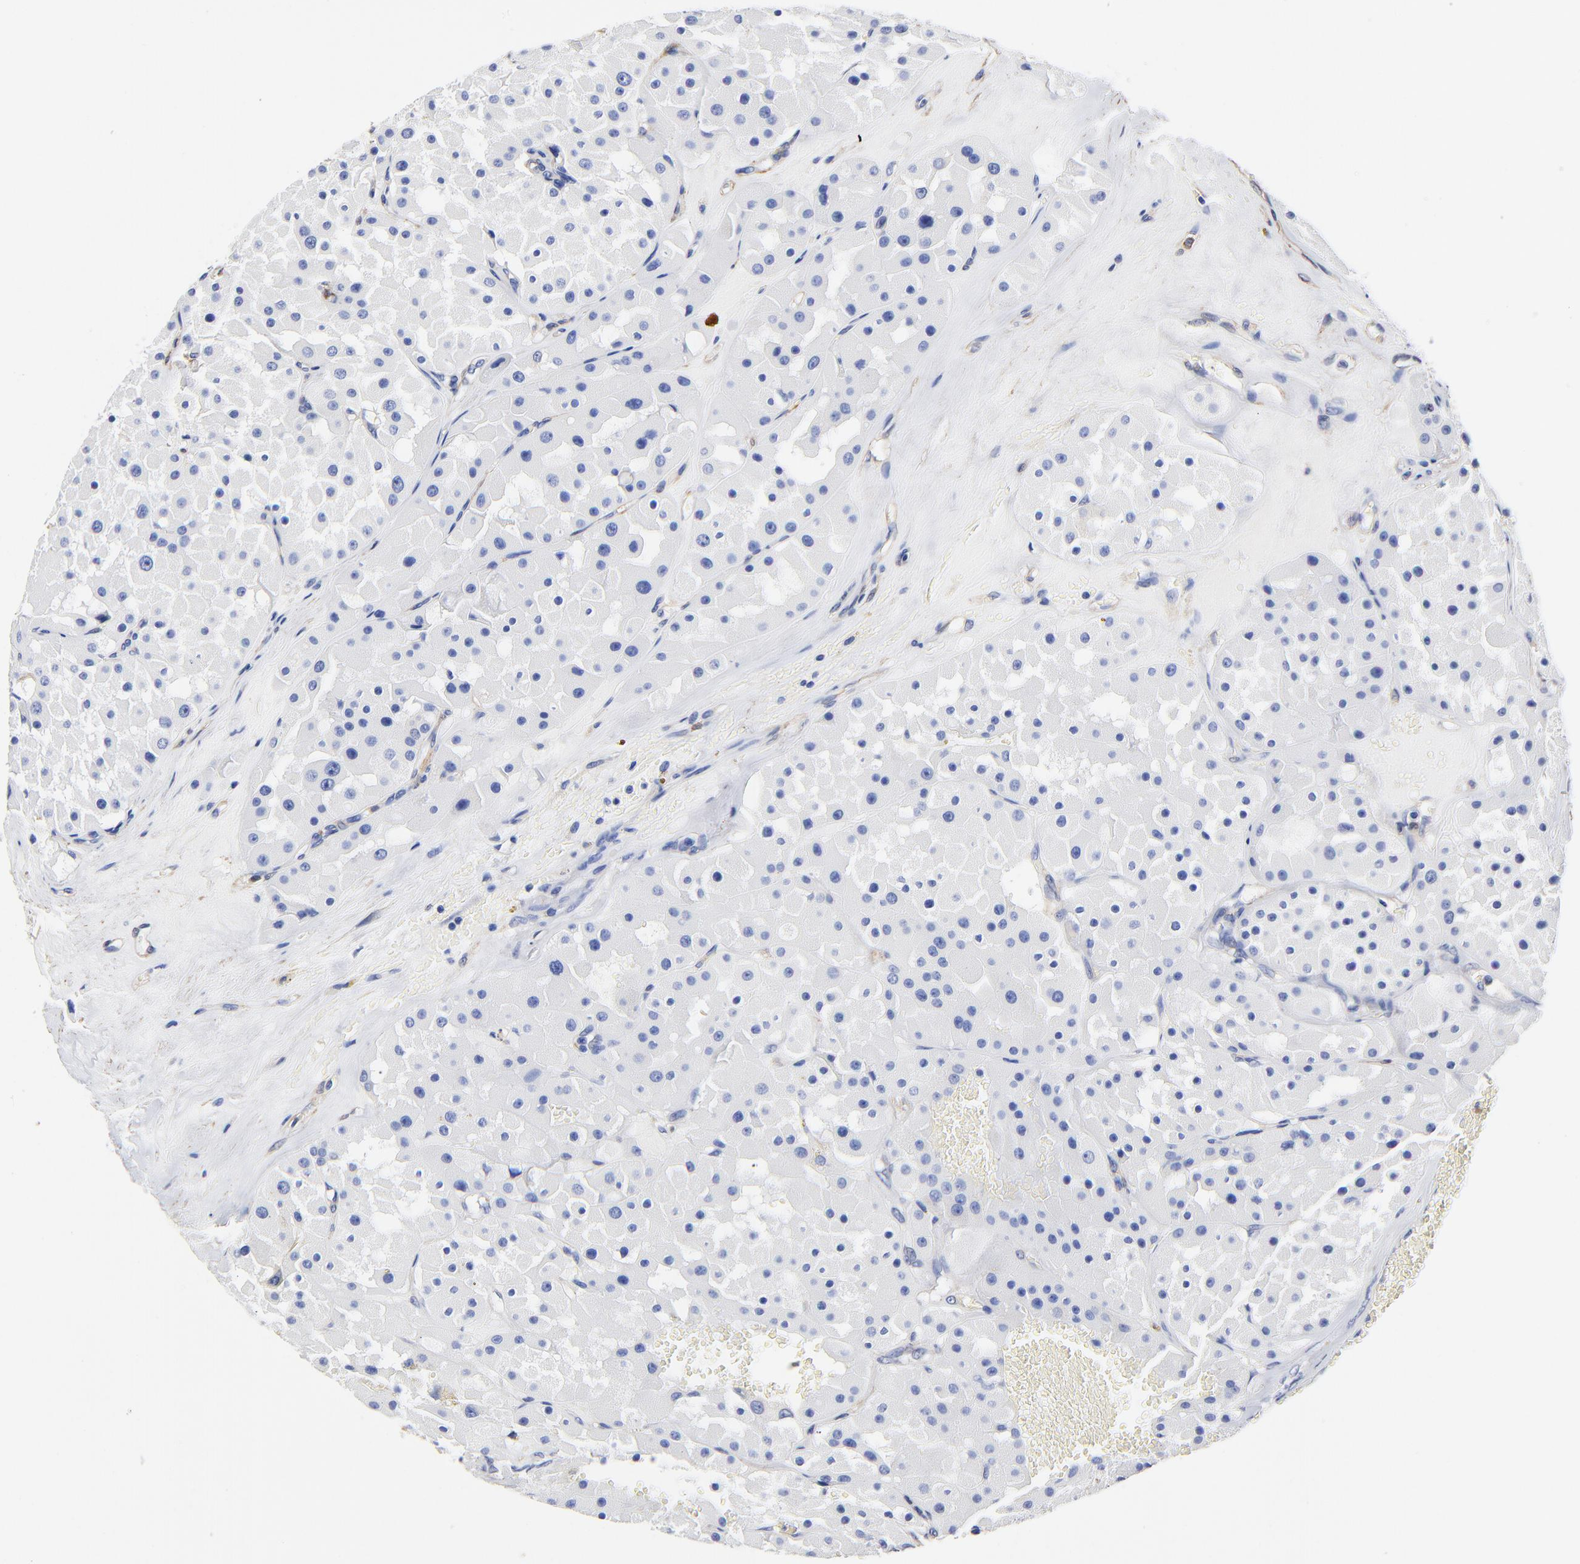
{"staining": {"intensity": "negative", "quantity": "none", "location": "none"}, "tissue": "renal cancer", "cell_type": "Tumor cells", "image_type": "cancer", "snomed": [{"axis": "morphology", "description": "Adenocarcinoma, uncertain malignant potential"}, {"axis": "topography", "description": "Kidney"}], "caption": "Tumor cells show no significant protein positivity in renal cancer. Nuclei are stained in blue.", "gene": "TAGLN2", "patient": {"sex": "male", "age": 63}}